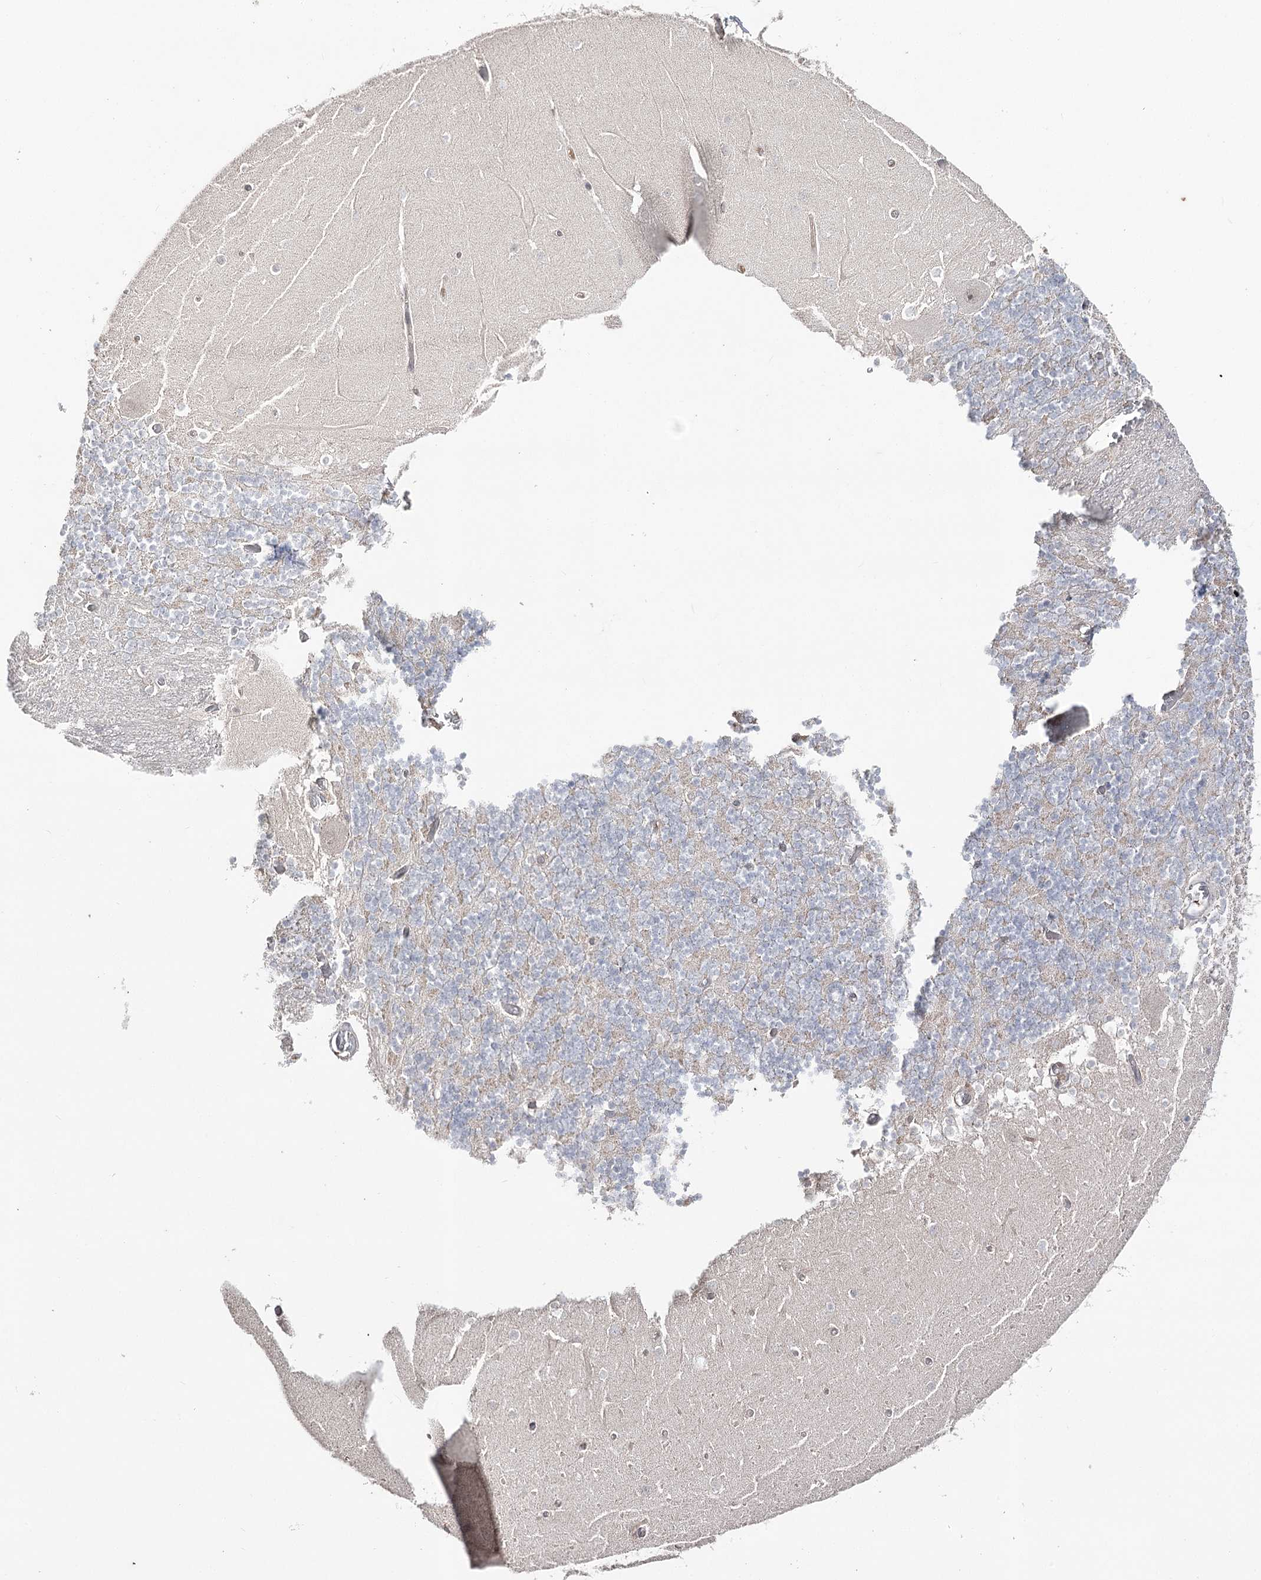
{"staining": {"intensity": "negative", "quantity": "none", "location": "none"}, "tissue": "cerebellum", "cell_type": "Cells in granular layer", "image_type": "normal", "snomed": [{"axis": "morphology", "description": "Normal tissue, NOS"}, {"axis": "topography", "description": "Cerebellum"}], "caption": "The photomicrograph exhibits no staining of cells in granular layer in unremarkable cerebellum.", "gene": "HSD11B2", "patient": {"sex": "female", "age": 28}}